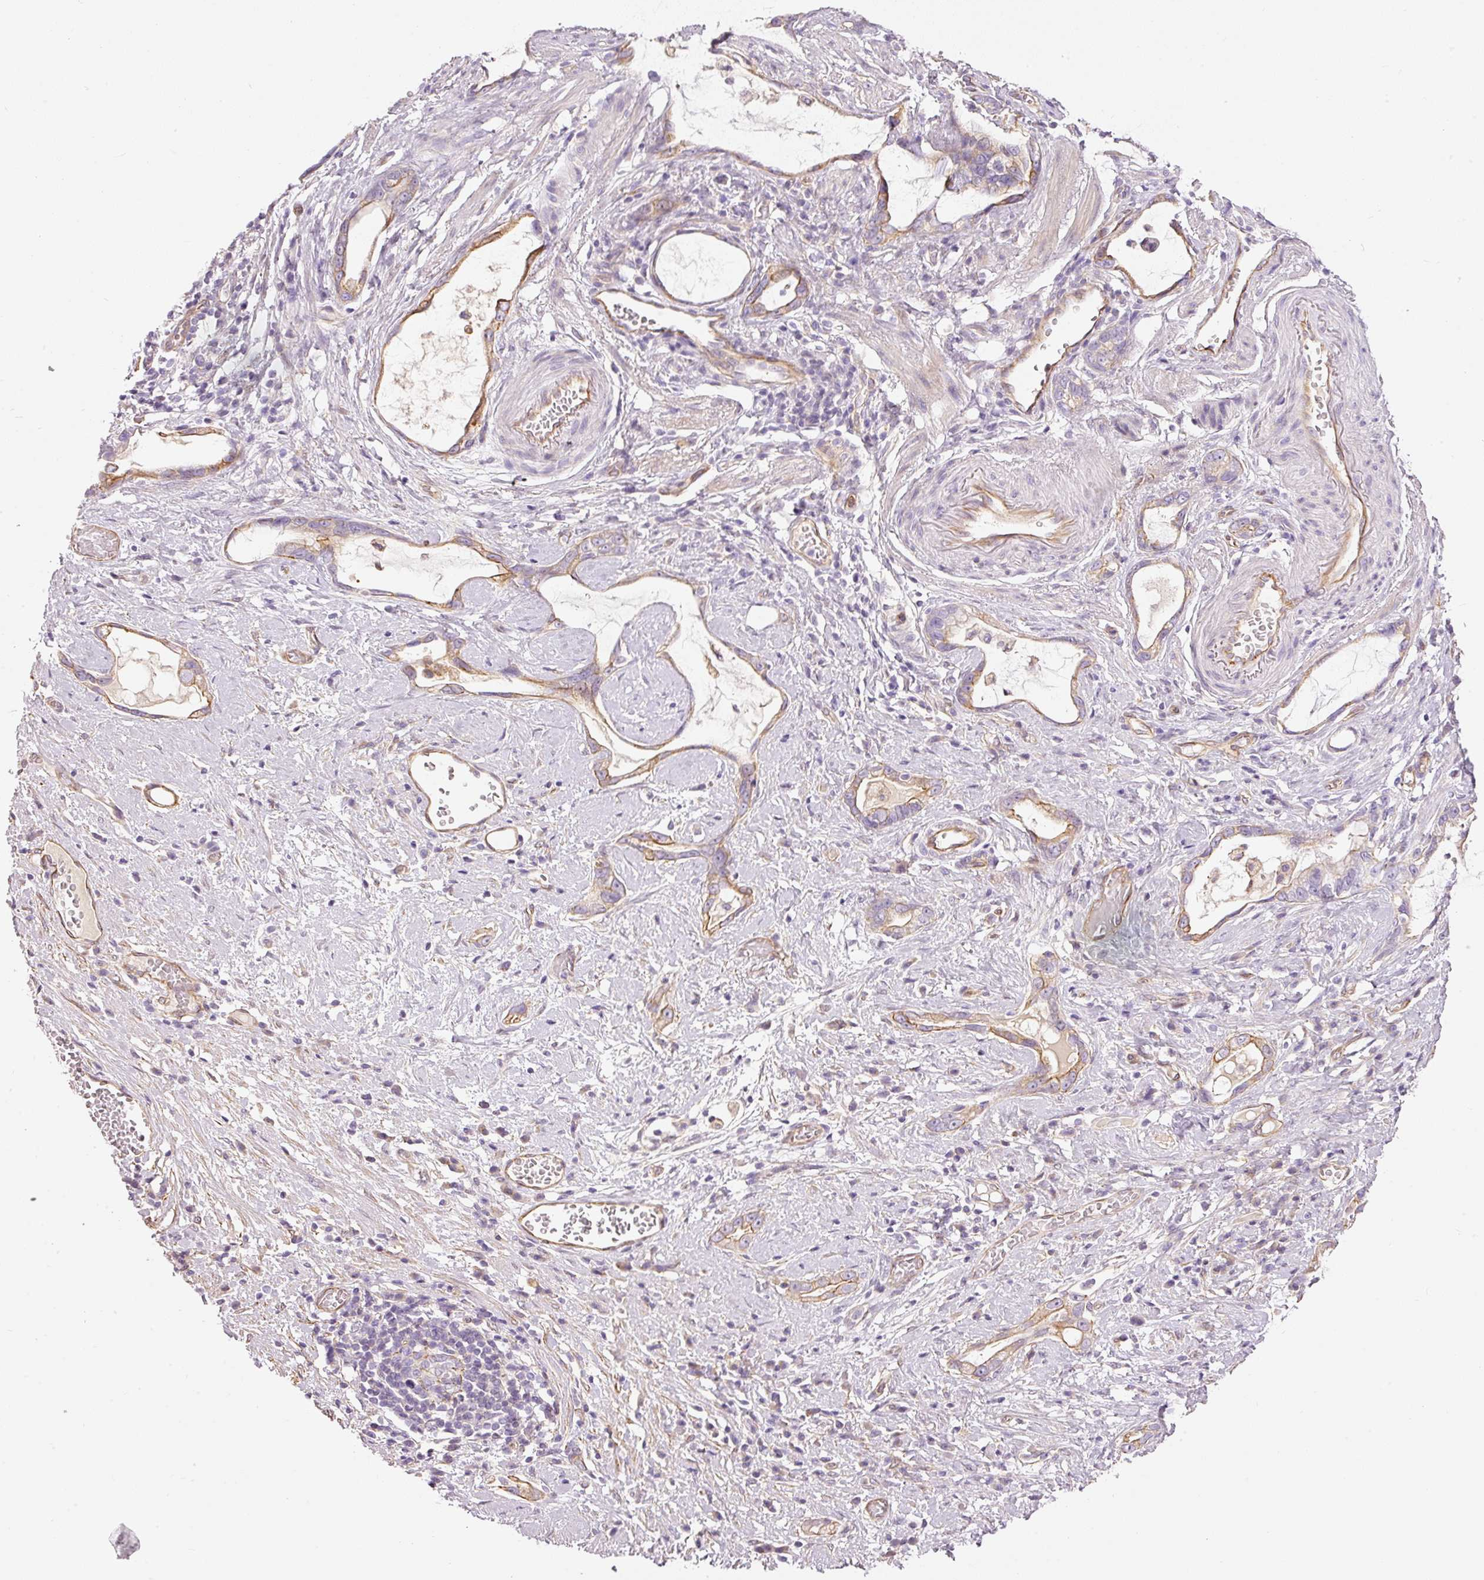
{"staining": {"intensity": "weak", "quantity": ">75%", "location": "cytoplasmic/membranous"}, "tissue": "stomach cancer", "cell_type": "Tumor cells", "image_type": "cancer", "snomed": [{"axis": "morphology", "description": "Adenocarcinoma, NOS"}, {"axis": "topography", "description": "Stomach"}], "caption": "Immunohistochemistry (DAB) staining of human stomach adenocarcinoma reveals weak cytoplasmic/membranous protein expression in approximately >75% of tumor cells. Using DAB (brown) and hematoxylin (blue) stains, captured at high magnification using brightfield microscopy.", "gene": "OSR2", "patient": {"sex": "male", "age": 55}}